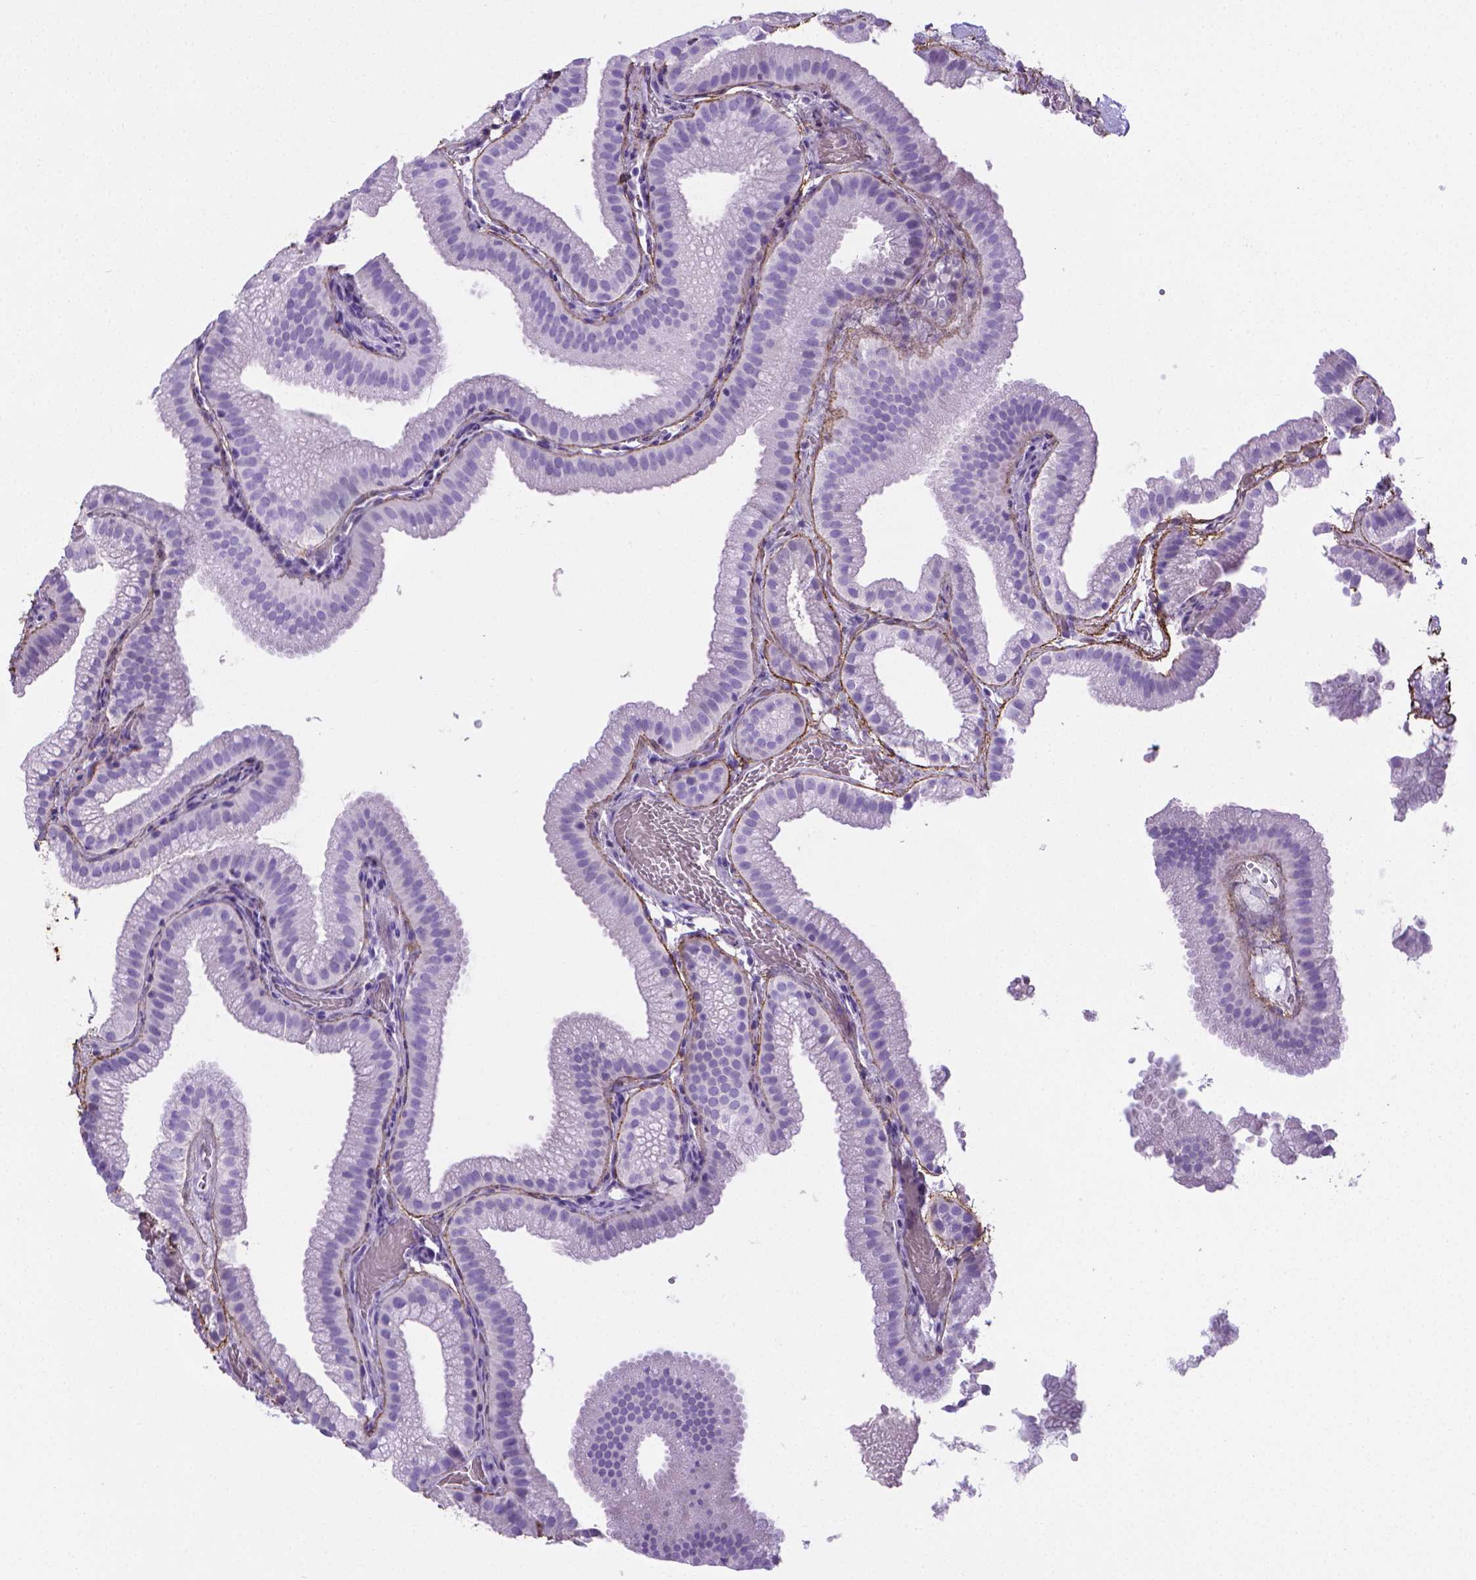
{"staining": {"intensity": "negative", "quantity": "none", "location": "none"}, "tissue": "gallbladder", "cell_type": "Glandular cells", "image_type": "normal", "snomed": [{"axis": "morphology", "description": "Normal tissue, NOS"}, {"axis": "topography", "description": "Gallbladder"}], "caption": "Immunohistochemistry of unremarkable human gallbladder demonstrates no expression in glandular cells.", "gene": "MFAP2", "patient": {"sex": "female", "age": 63}}